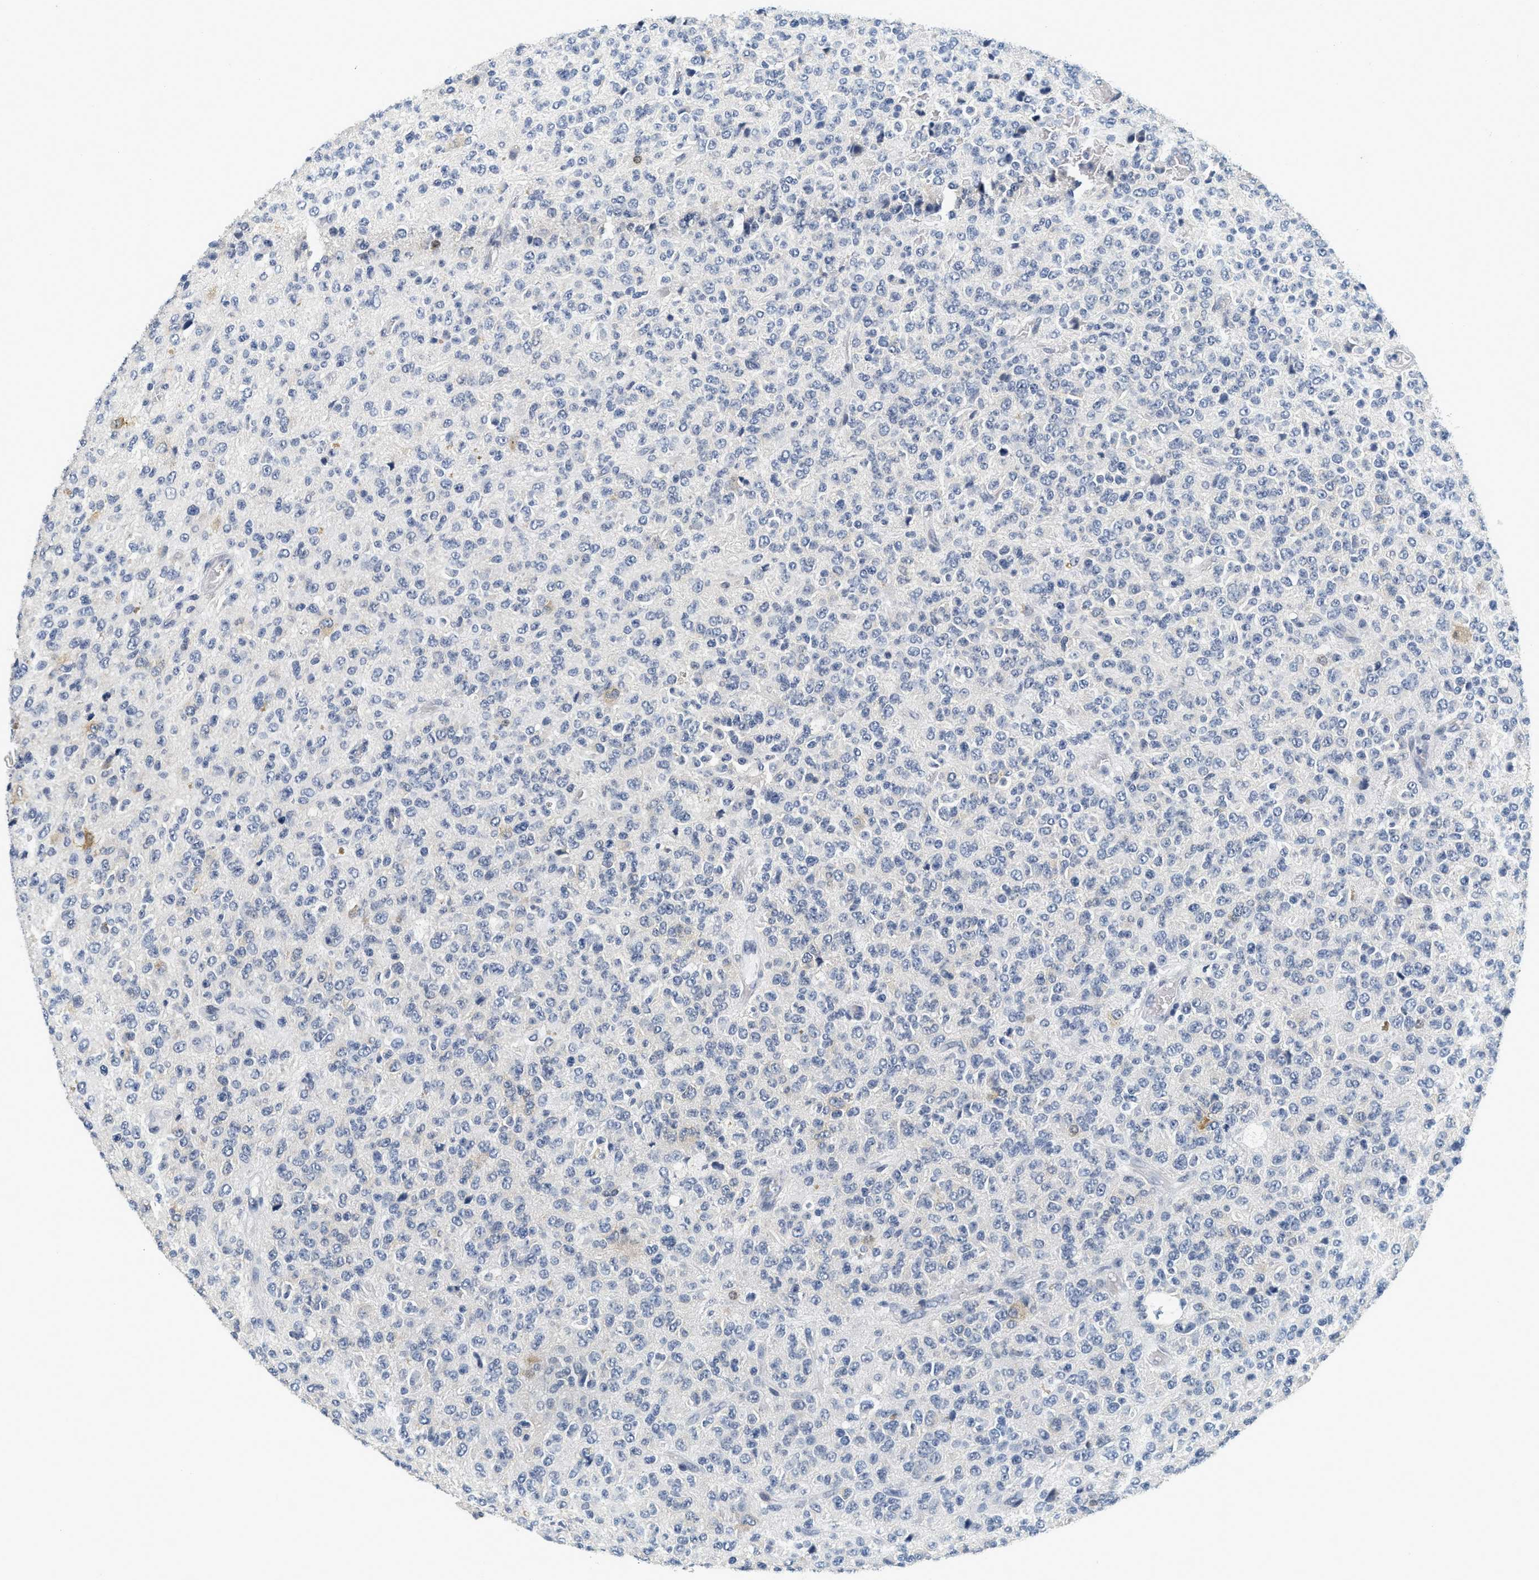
{"staining": {"intensity": "negative", "quantity": "none", "location": "none"}, "tissue": "glioma", "cell_type": "Tumor cells", "image_type": "cancer", "snomed": [{"axis": "morphology", "description": "Glioma, malignant, High grade"}, {"axis": "topography", "description": "pancreas cauda"}], "caption": "This is an IHC photomicrograph of malignant glioma (high-grade). There is no expression in tumor cells.", "gene": "MZF1", "patient": {"sex": "male", "age": 60}}